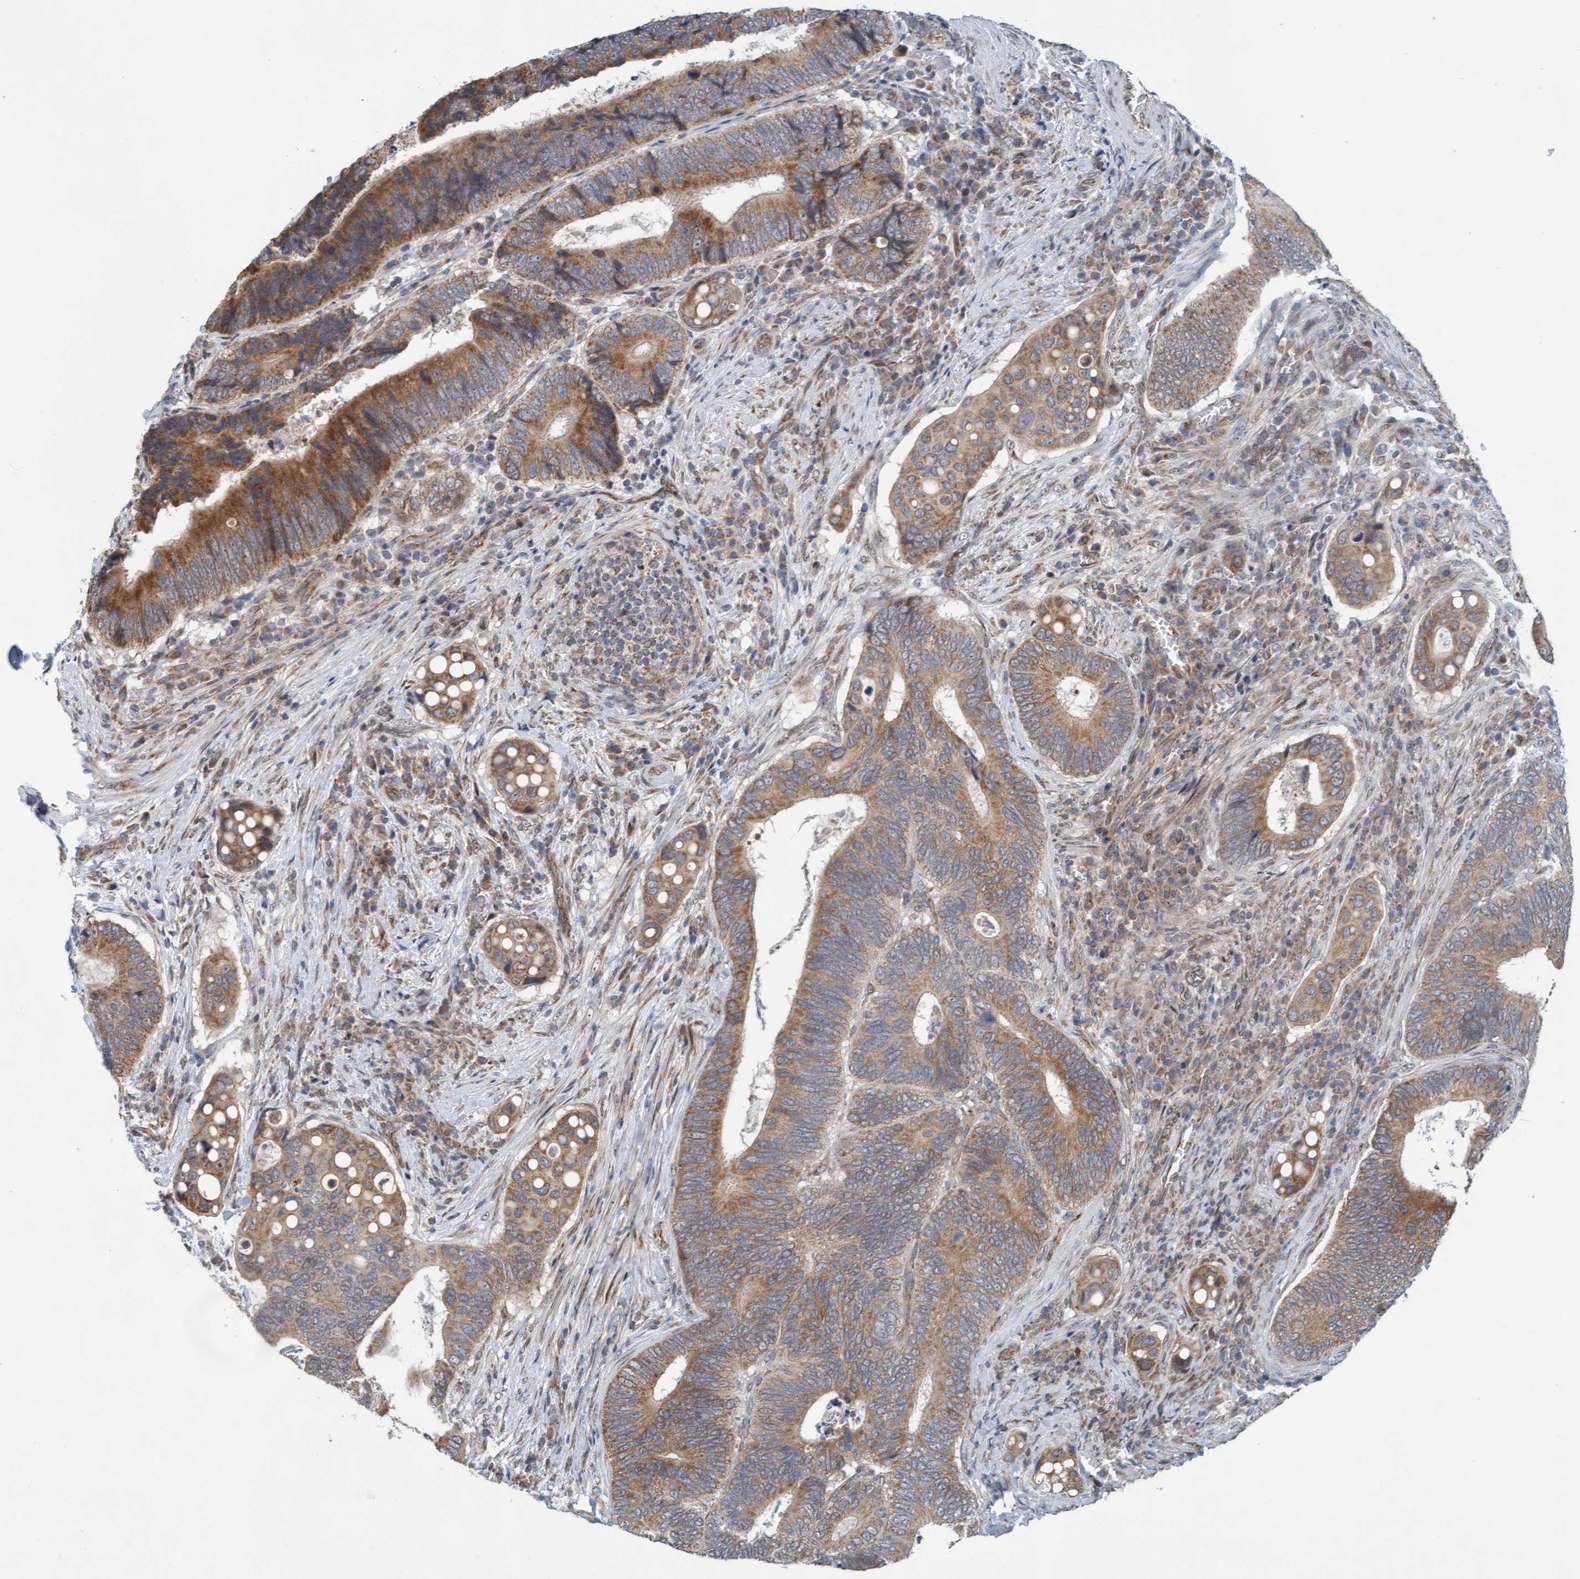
{"staining": {"intensity": "strong", "quantity": "25%-75%", "location": "cytoplasmic/membranous"}, "tissue": "colorectal cancer", "cell_type": "Tumor cells", "image_type": "cancer", "snomed": [{"axis": "morphology", "description": "Inflammation, NOS"}, {"axis": "morphology", "description": "Adenocarcinoma, NOS"}, {"axis": "topography", "description": "Colon"}], "caption": "Immunohistochemical staining of colorectal adenocarcinoma exhibits strong cytoplasmic/membranous protein positivity in approximately 25%-75% of tumor cells. (DAB (3,3'-diaminobenzidine) = brown stain, brightfield microscopy at high magnification).", "gene": "ZNF566", "patient": {"sex": "male", "age": 72}}